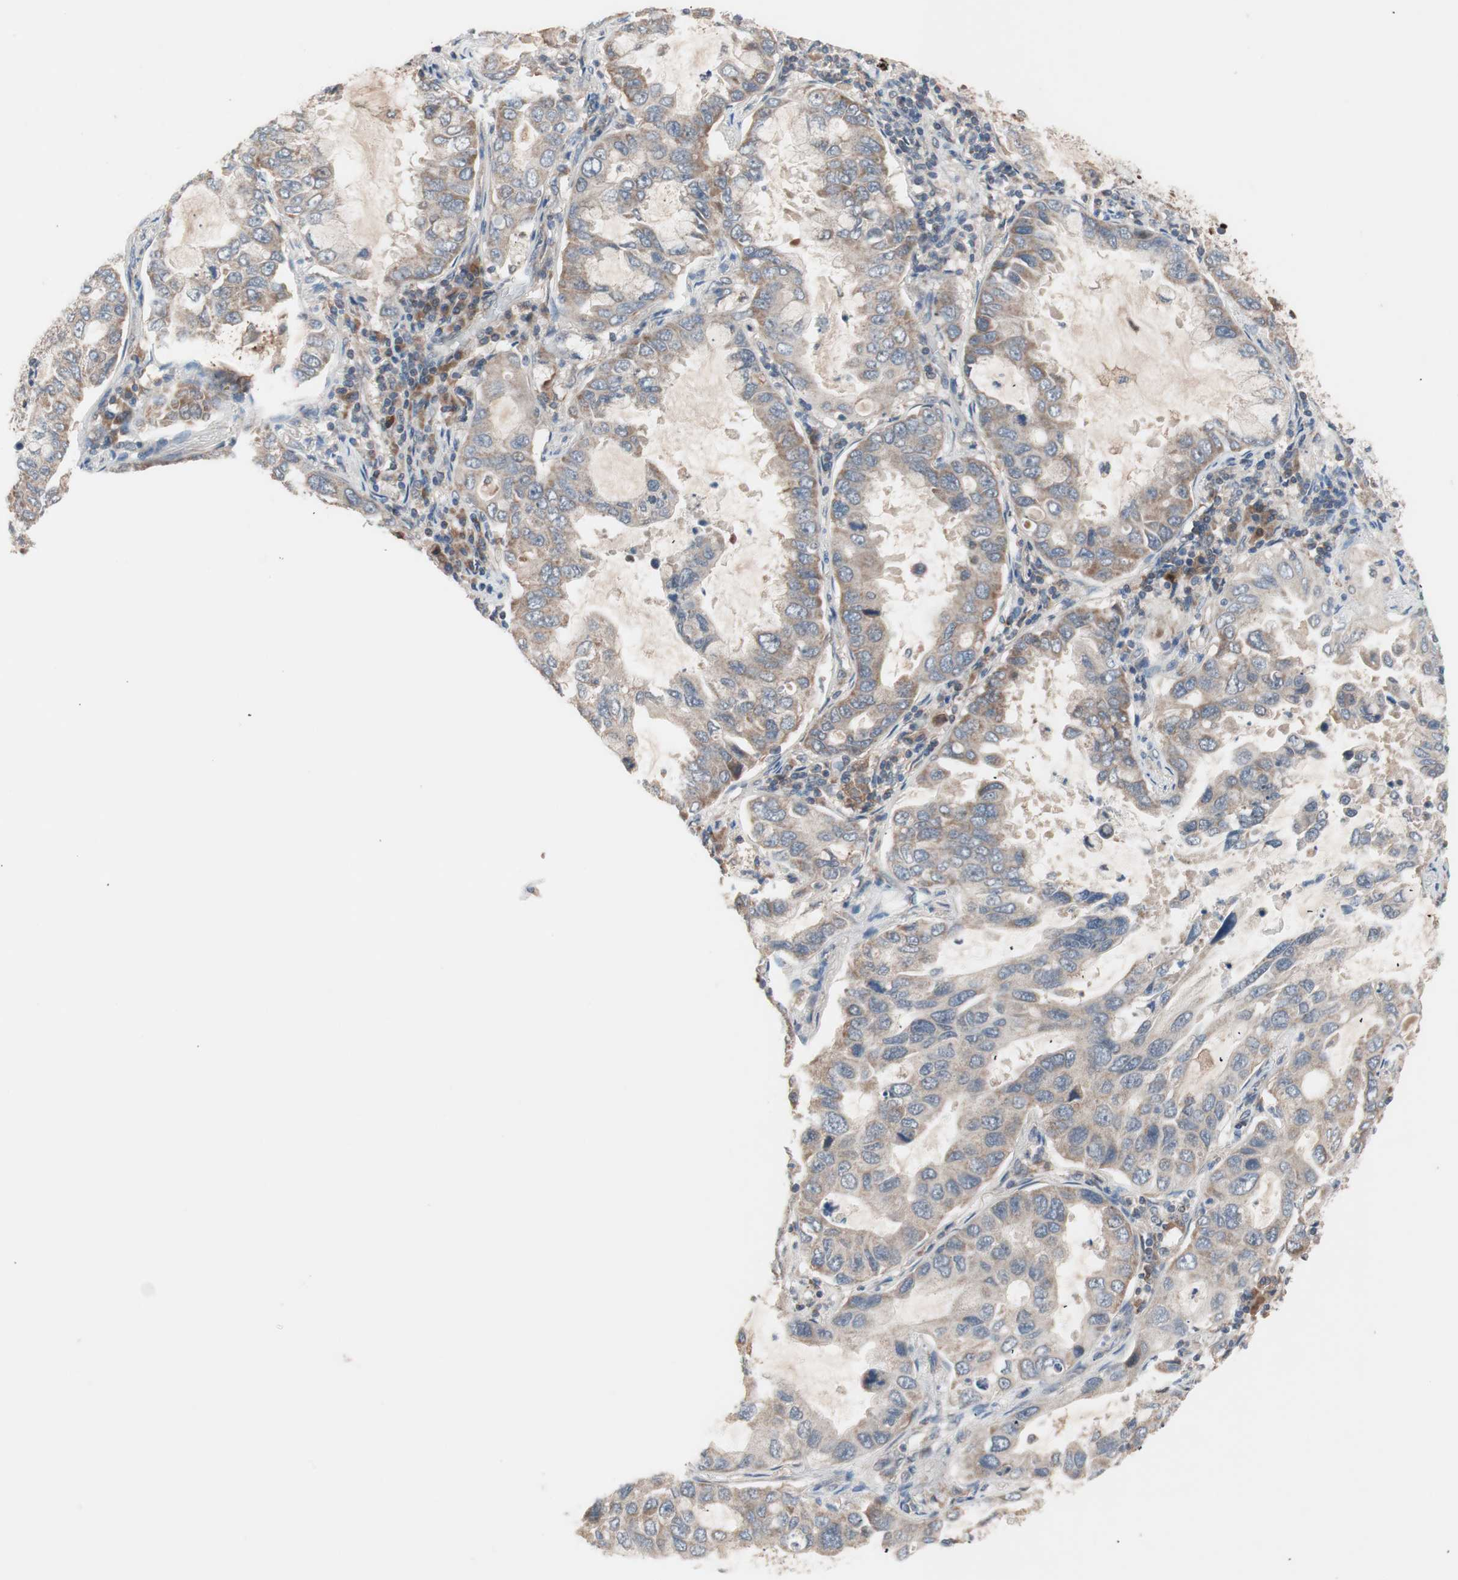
{"staining": {"intensity": "moderate", "quantity": ">75%", "location": "cytoplasmic/membranous"}, "tissue": "lung cancer", "cell_type": "Tumor cells", "image_type": "cancer", "snomed": [{"axis": "morphology", "description": "Adenocarcinoma, NOS"}, {"axis": "topography", "description": "Lung"}], "caption": "Lung cancer (adenocarcinoma) tissue reveals moderate cytoplasmic/membranous positivity in approximately >75% of tumor cells, visualized by immunohistochemistry. (IHC, brightfield microscopy, high magnification).", "gene": "HMBS", "patient": {"sex": "male", "age": 64}}